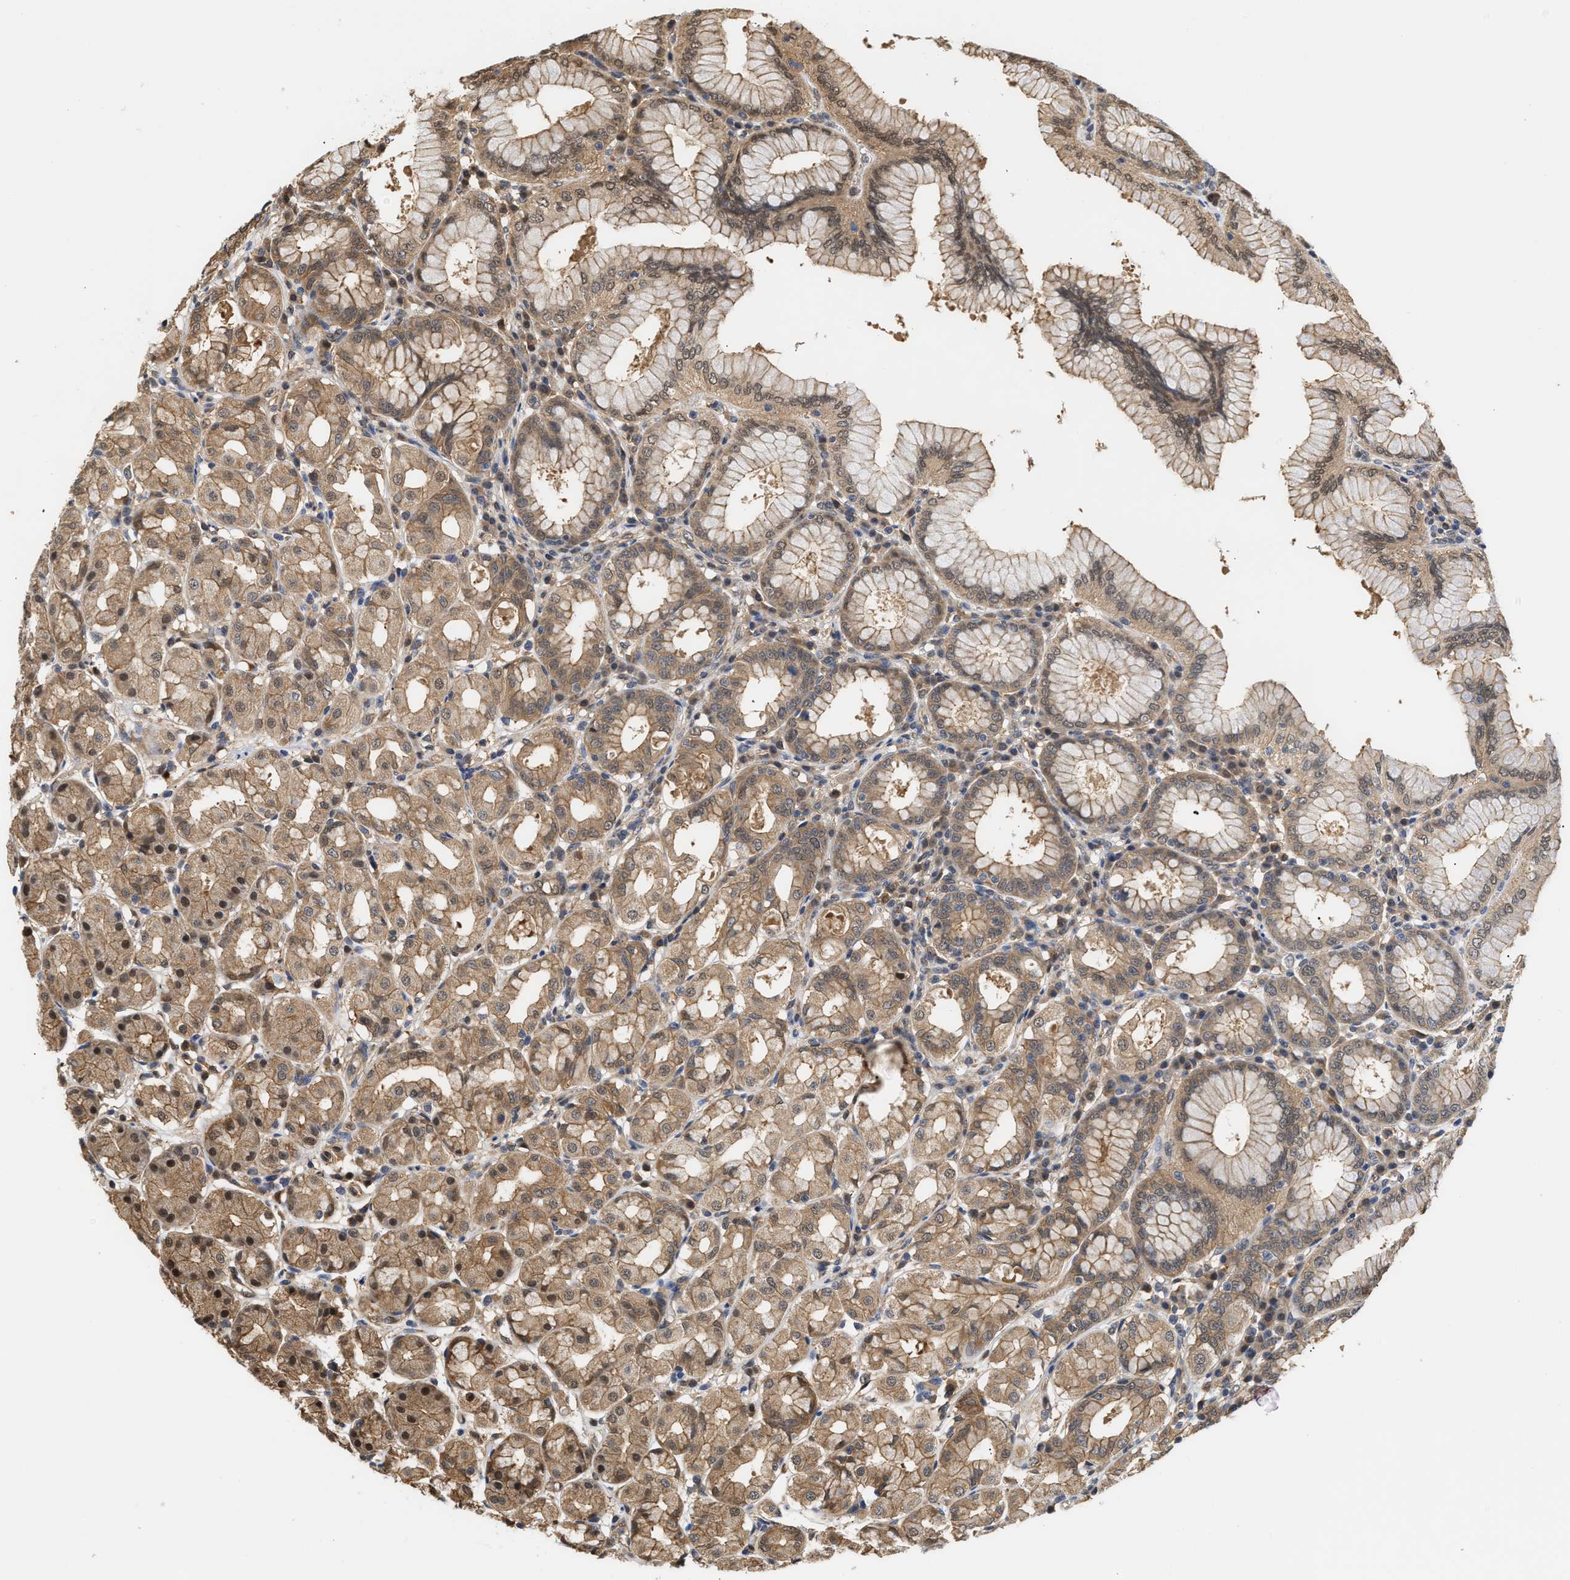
{"staining": {"intensity": "moderate", "quantity": ">75%", "location": "cytoplasmic/membranous,nuclear"}, "tissue": "stomach", "cell_type": "Glandular cells", "image_type": "normal", "snomed": [{"axis": "morphology", "description": "Normal tissue, NOS"}, {"axis": "topography", "description": "Stomach"}, {"axis": "topography", "description": "Stomach, lower"}], "caption": "Glandular cells reveal moderate cytoplasmic/membranous,nuclear staining in about >75% of cells in normal stomach. The staining was performed using DAB, with brown indicating positive protein expression. Nuclei are stained blue with hematoxylin.", "gene": "SCAI", "patient": {"sex": "female", "age": 56}}